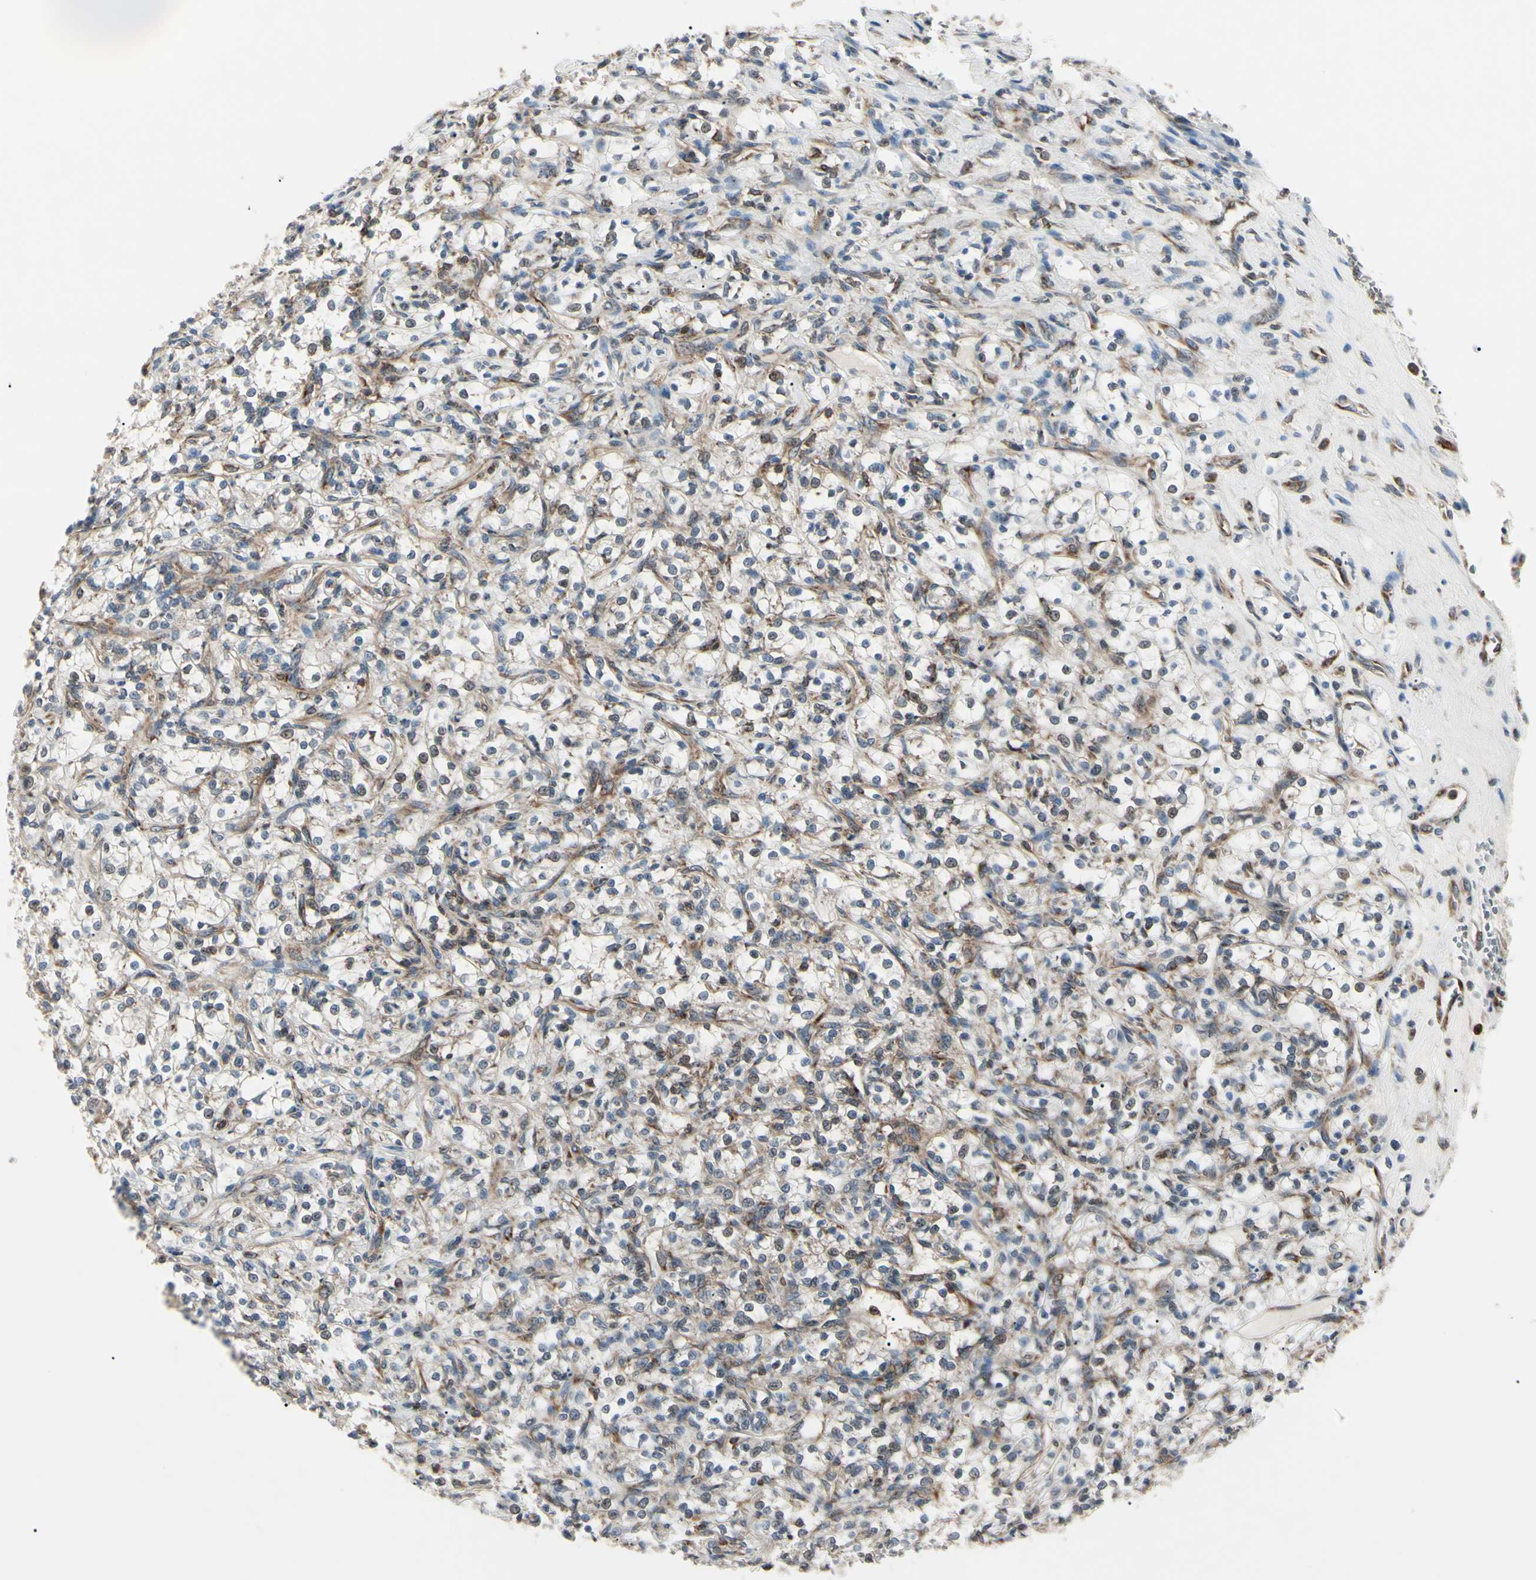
{"staining": {"intensity": "moderate", "quantity": "25%-75%", "location": "cytoplasmic/membranous"}, "tissue": "renal cancer", "cell_type": "Tumor cells", "image_type": "cancer", "snomed": [{"axis": "morphology", "description": "Adenocarcinoma, NOS"}, {"axis": "topography", "description": "Kidney"}], "caption": "Renal cancer was stained to show a protein in brown. There is medium levels of moderate cytoplasmic/membranous staining in approximately 25%-75% of tumor cells.", "gene": "MAPRE1", "patient": {"sex": "female", "age": 69}}